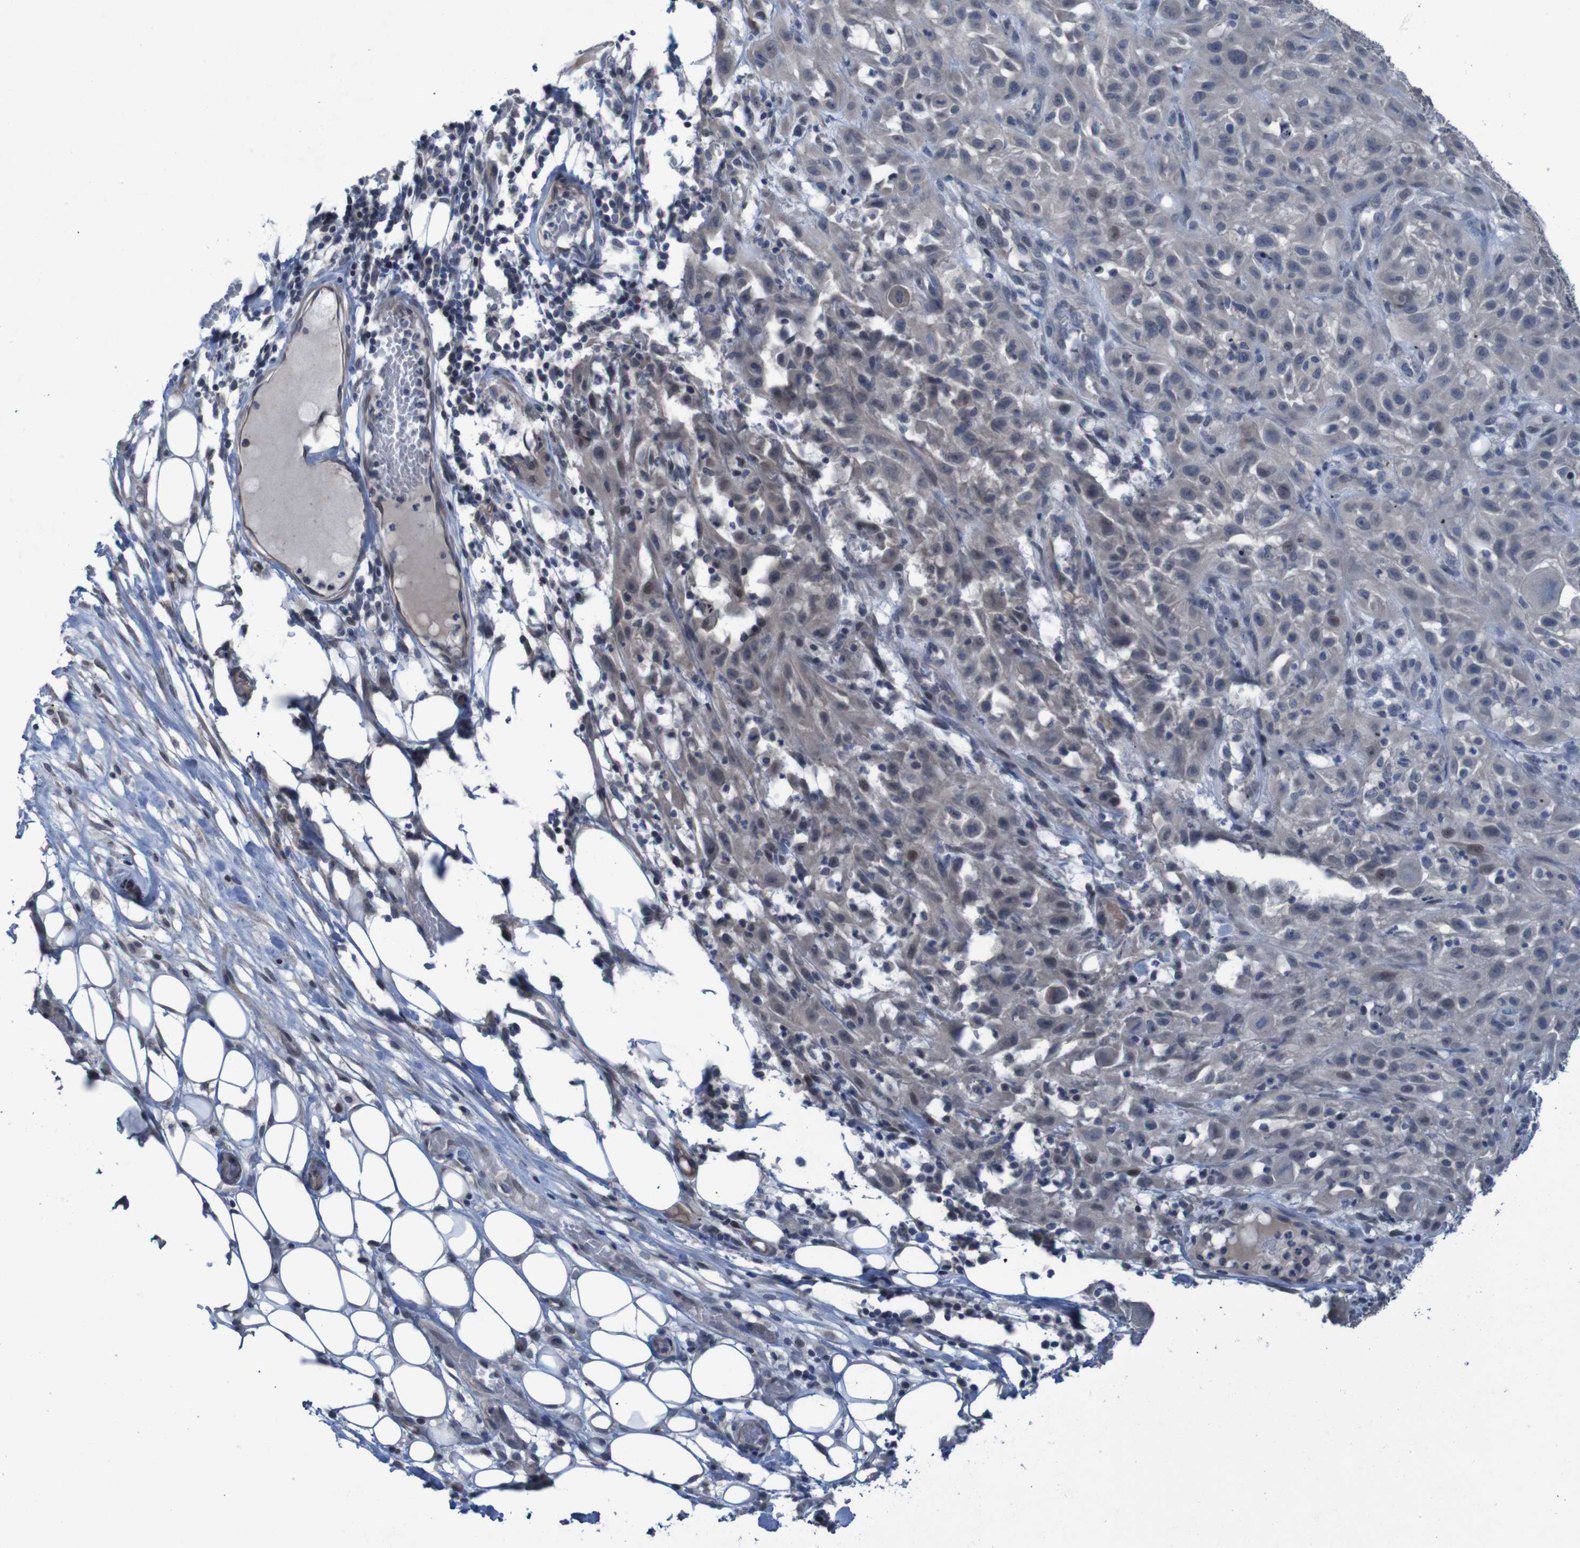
{"staining": {"intensity": "negative", "quantity": "none", "location": "none"}, "tissue": "skin cancer", "cell_type": "Tumor cells", "image_type": "cancer", "snomed": [{"axis": "morphology", "description": "Squamous cell carcinoma, NOS"}, {"axis": "topography", "description": "Skin"}], "caption": "There is no significant expression in tumor cells of skin cancer.", "gene": "CLDN18", "patient": {"sex": "male", "age": 75}}